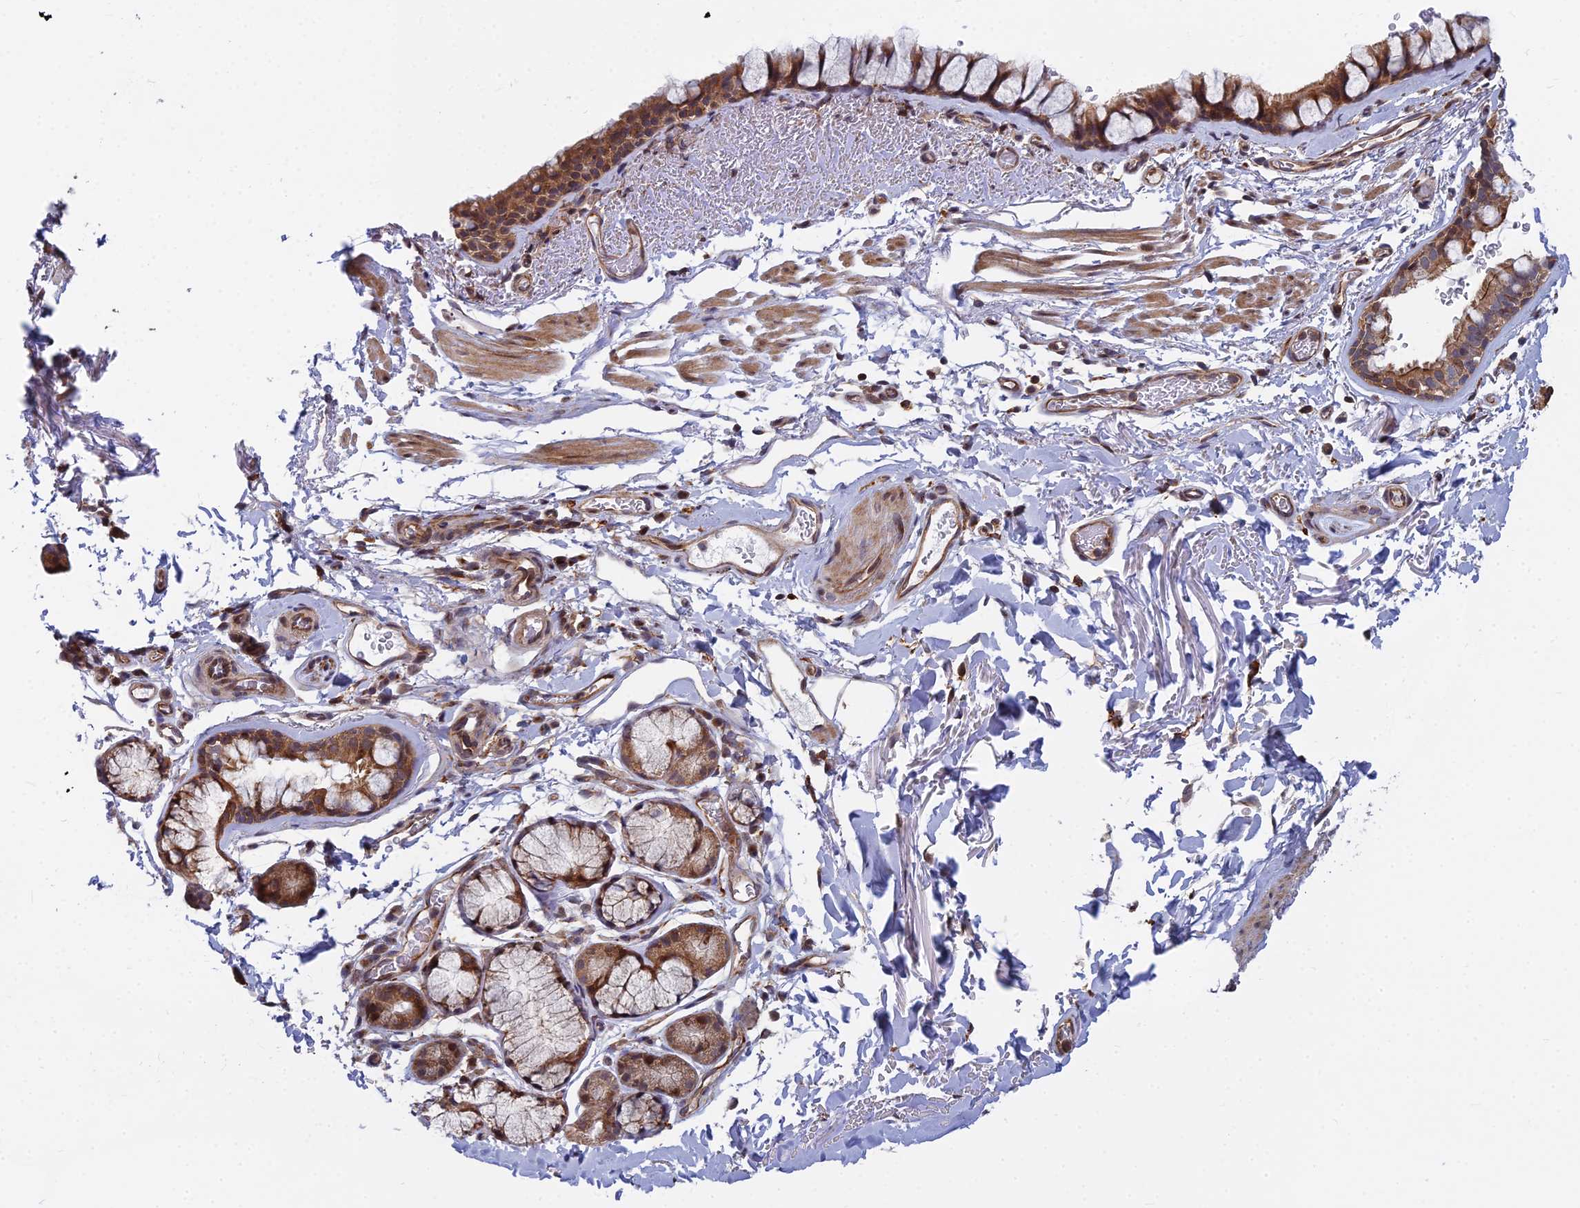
{"staining": {"intensity": "strong", "quantity": ">75%", "location": "cytoplasmic/membranous"}, "tissue": "bronchus", "cell_type": "Respiratory epithelial cells", "image_type": "normal", "snomed": [{"axis": "morphology", "description": "Normal tissue, NOS"}, {"axis": "topography", "description": "Bronchus"}], "caption": "Human bronchus stained with a brown dye shows strong cytoplasmic/membranous positive staining in about >75% of respiratory epithelial cells.", "gene": "COMMD2", "patient": {"sex": "male", "age": 65}}